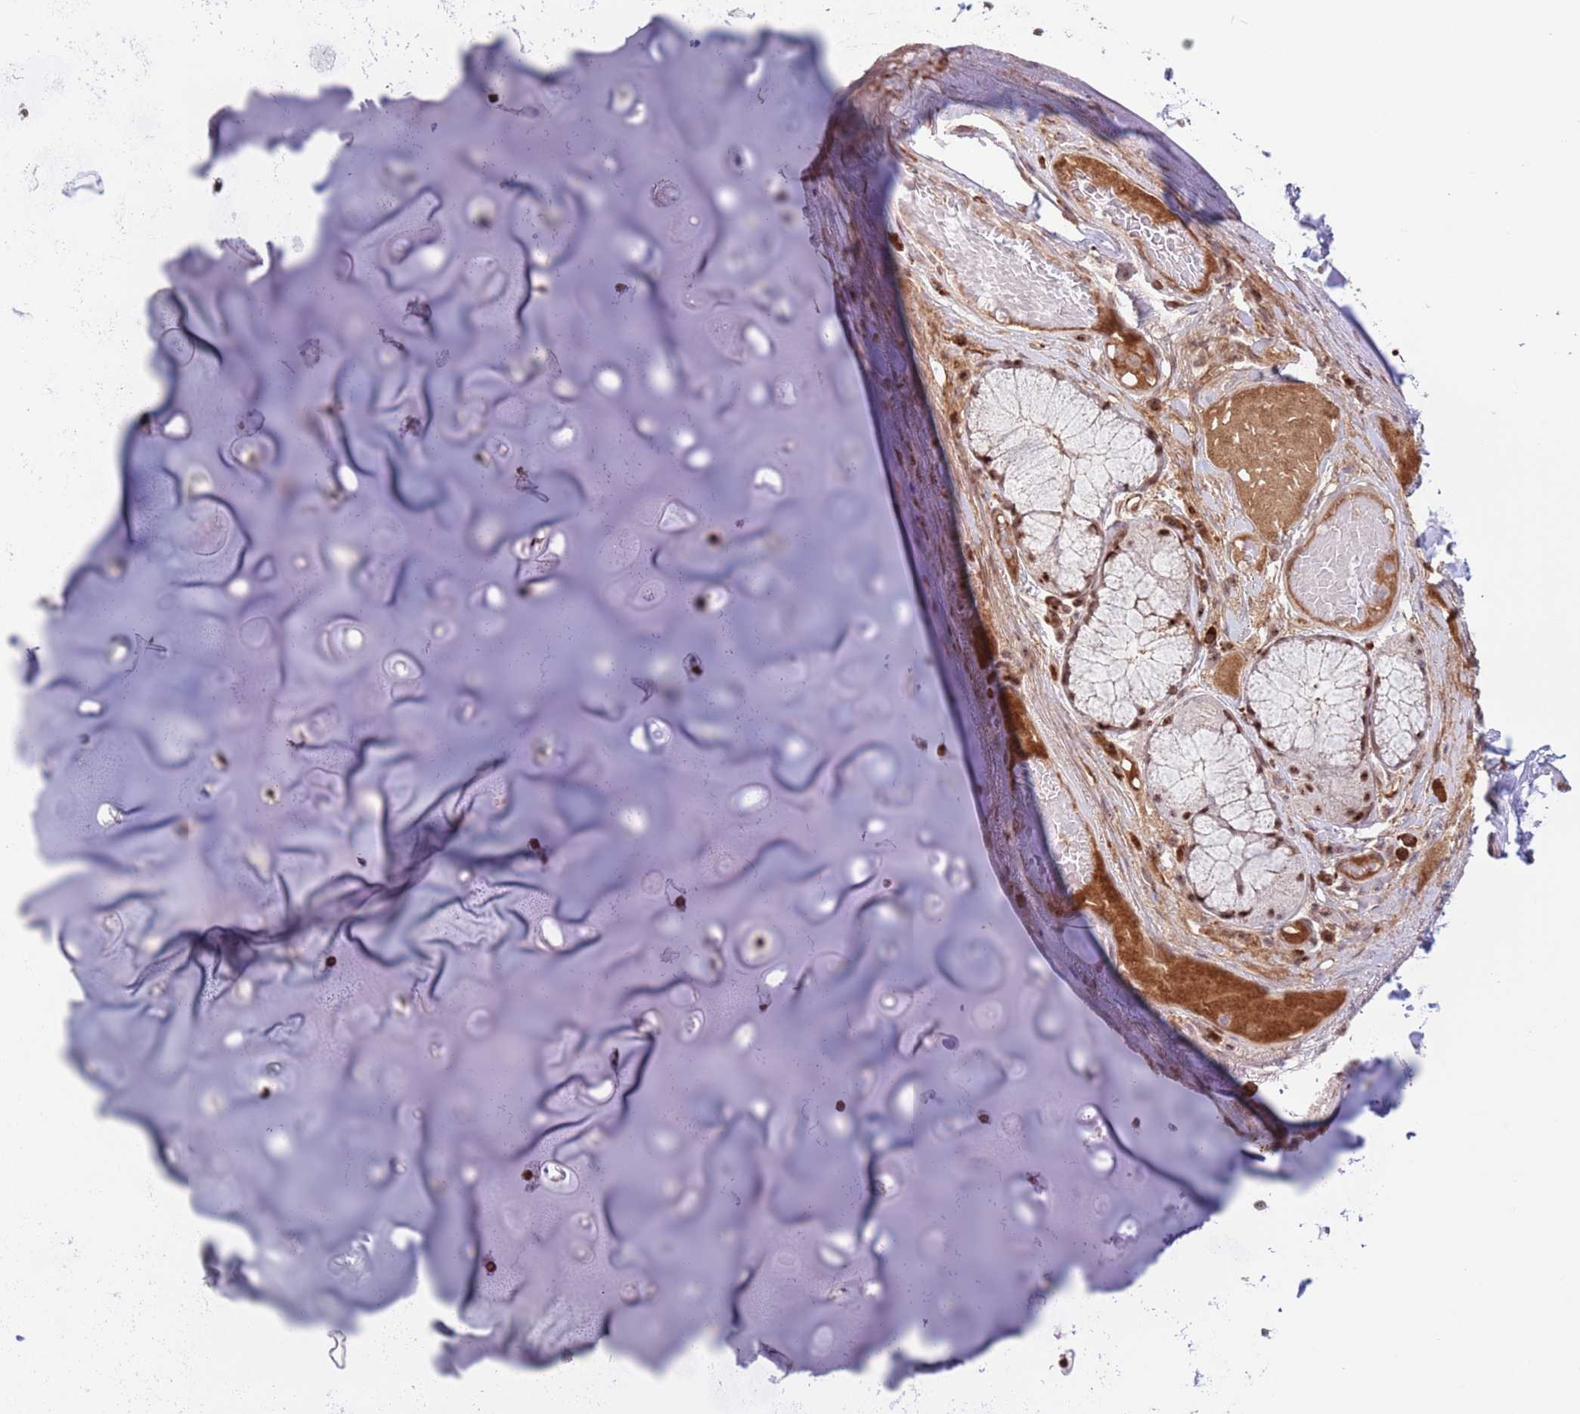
{"staining": {"intensity": "moderate", "quantity": ">75%", "location": "nuclear"}, "tissue": "soft tissue", "cell_type": "Chondrocytes", "image_type": "normal", "snomed": [{"axis": "morphology", "description": "Normal tissue, NOS"}, {"axis": "topography", "description": "Cartilage tissue"}, {"axis": "topography", "description": "Bronchus"}], "caption": "Immunohistochemistry (IHC) of normal human soft tissue shows medium levels of moderate nuclear expression in approximately >75% of chondrocytes.", "gene": "SIPA1L3", "patient": {"sex": "male", "age": 56}}